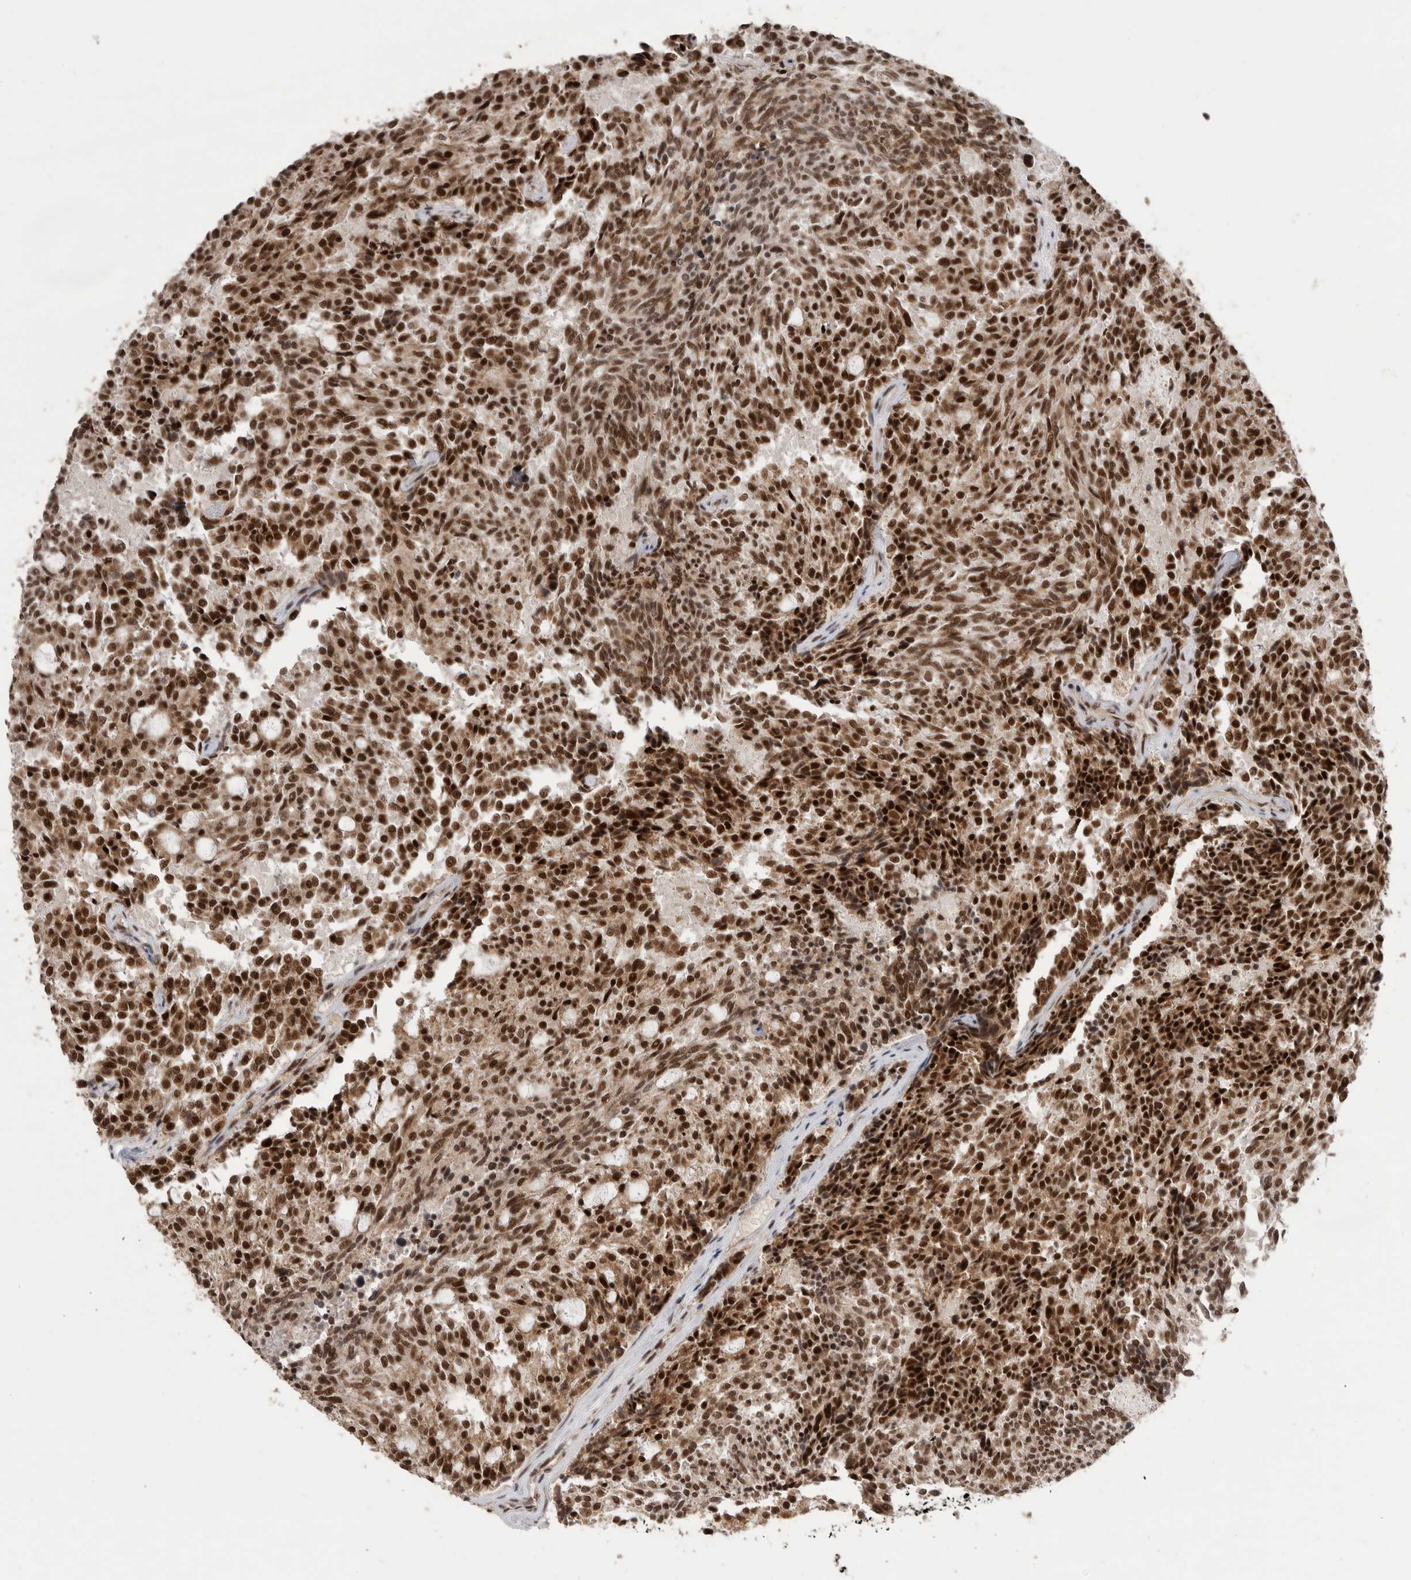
{"staining": {"intensity": "strong", "quantity": ">75%", "location": "cytoplasmic/membranous,nuclear"}, "tissue": "carcinoid", "cell_type": "Tumor cells", "image_type": "cancer", "snomed": [{"axis": "morphology", "description": "Carcinoid, malignant, NOS"}, {"axis": "topography", "description": "Pancreas"}], "caption": "The histopathology image exhibits staining of carcinoid (malignant), revealing strong cytoplasmic/membranous and nuclear protein expression (brown color) within tumor cells.", "gene": "PPP1R10", "patient": {"sex": "female", "age": 54}}